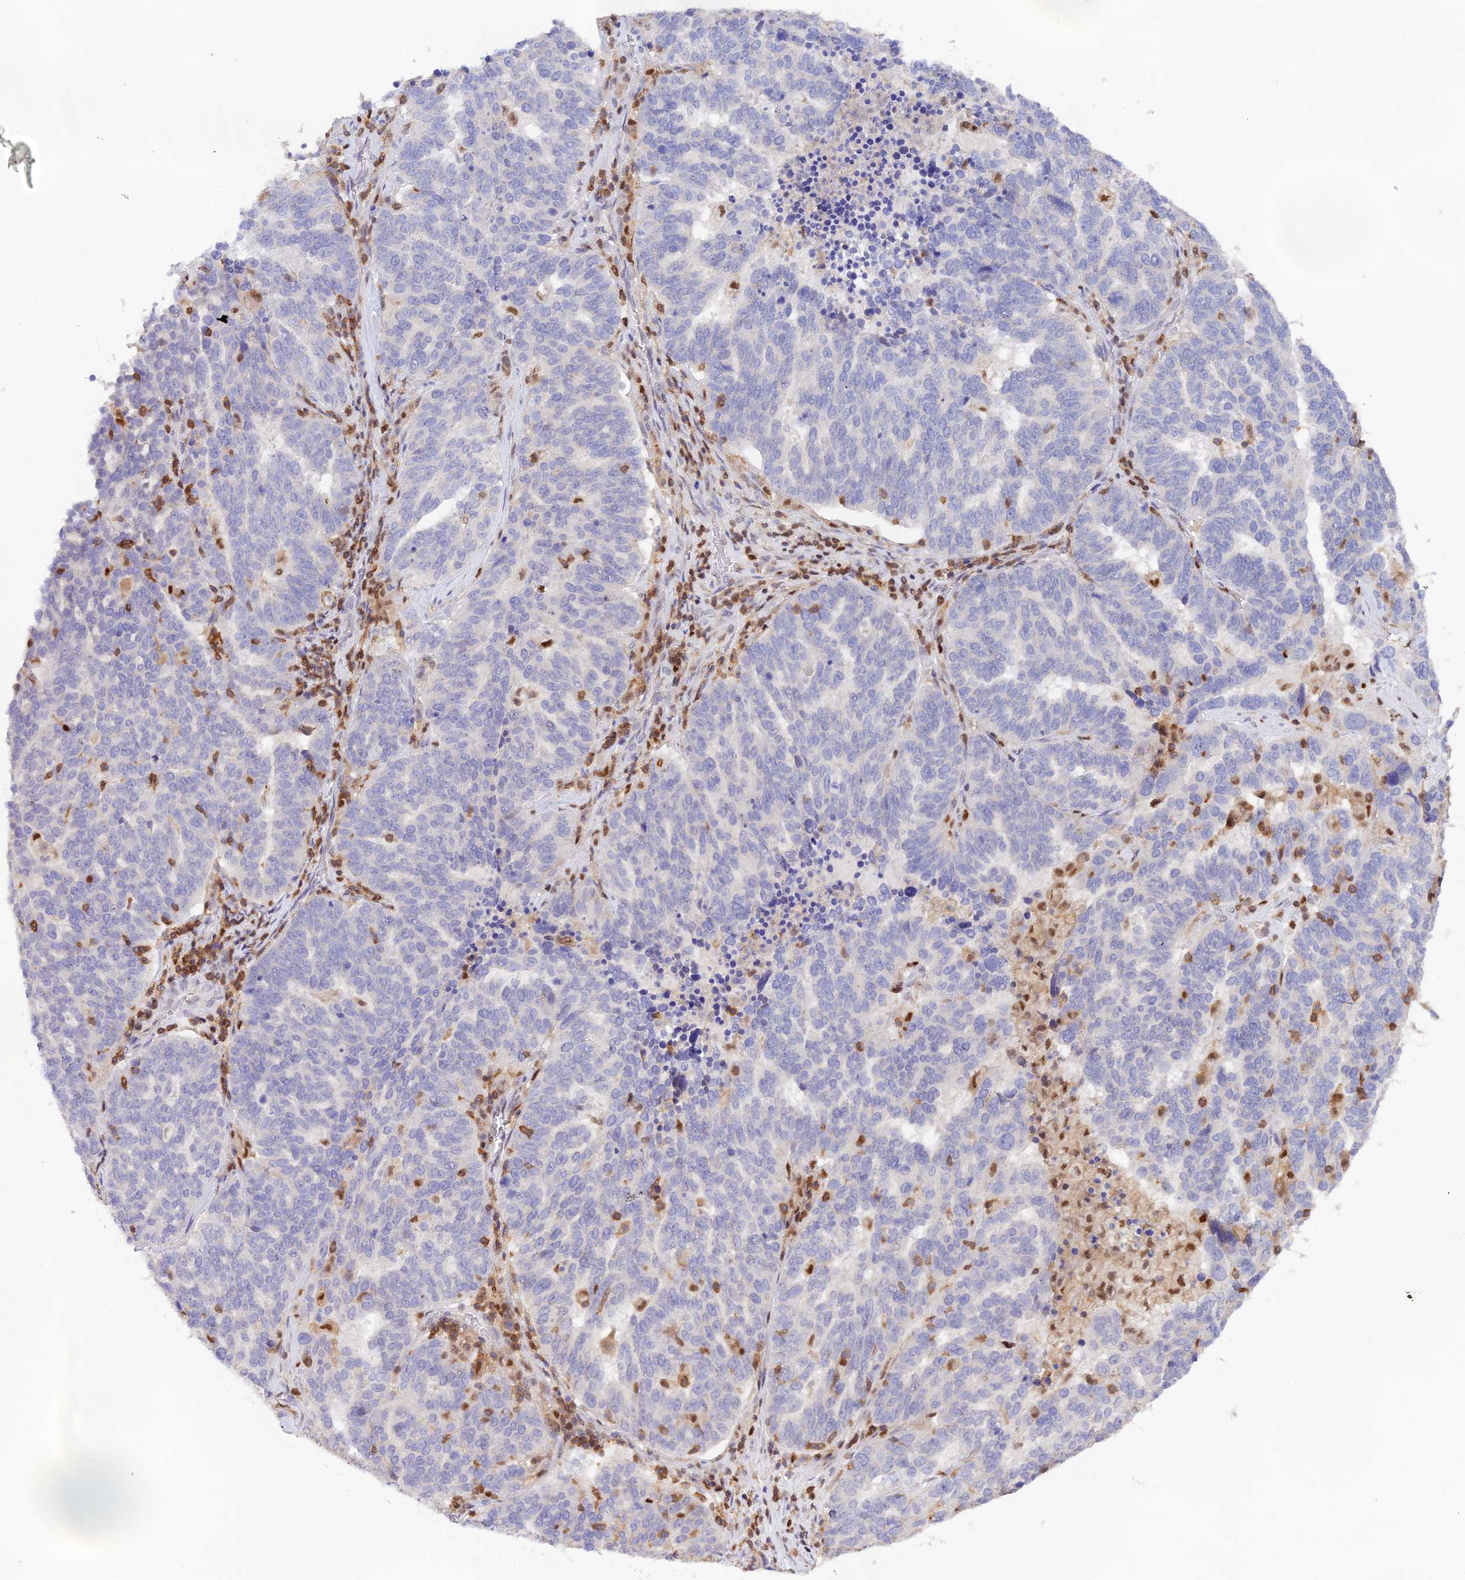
{"staining": {"intensity": "negative", "quantity": "none", "location": "none"}, "tissue": "ovarian cancer", "cell_type": "Tumor cells", "image_type": "cancer", "snomed": [{"axis": "morphology", "description": "Cystadenocarcinoma, serous, NOS"}, {"axis": "topography", "description": "Ovary"}], "caption": "This is a micrograph of immunohistochemistry staining of serous cystadenocarcinoma (ovarian), which shows no staining in tumor cells. (DAB IHC visualized using brightfield microscopy, high magnification).", "gene": "DENND1C", "patient": {"sex": "female", "age": 59}}